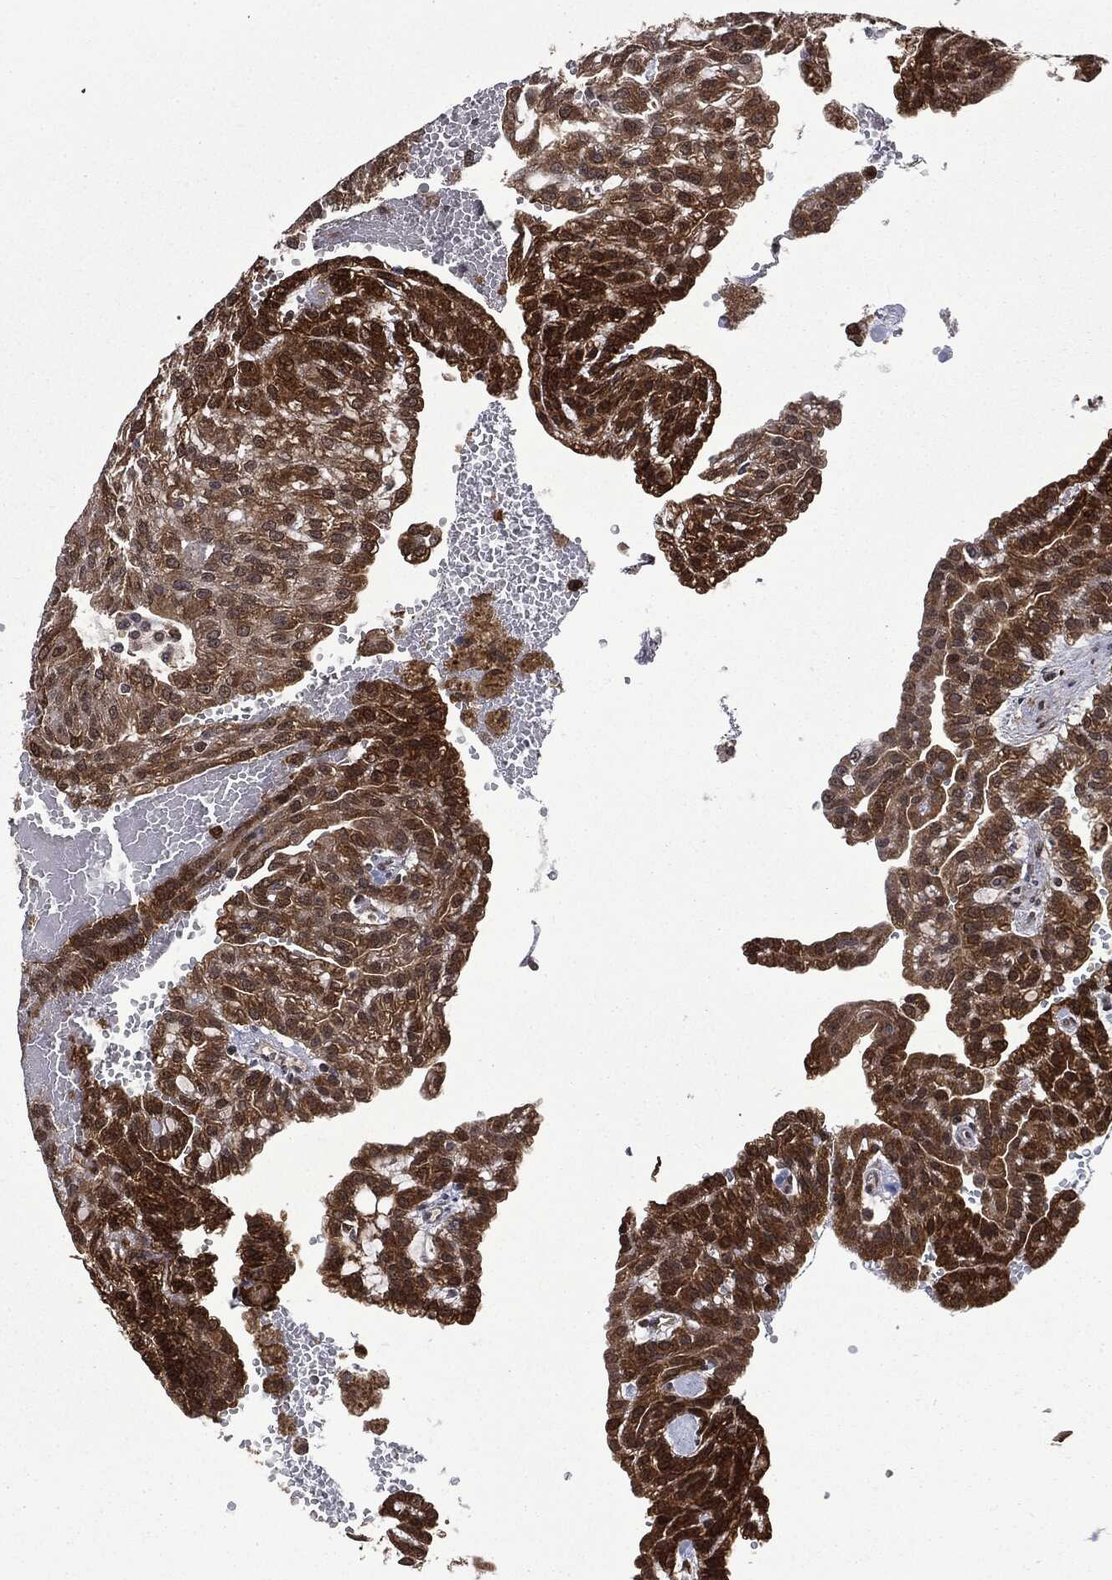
{"staining": {"intensity": "strong", "quantity": ">75%", "location": "cytoplasmic/membranous"}, "tissue": "renal cancer", "cell_type": "Tumor cells", "image_type": "cancer", "snomed": [{"axis": "morphology", "description": "Adenocarcinoma, NOS"}, {"axis": "topography", "description": "Kidney"}], "caption": "Immunohistochemical staining of adenocarcinoma (renal) demonstrates high levels of strong cytoplasmic/membranous expression in about >75% of tumor cells. (Brightfield microscopy of DAB IHC at high magnification).", "gene": "GPI", "patient": {"sex": "male", "age": 63}}